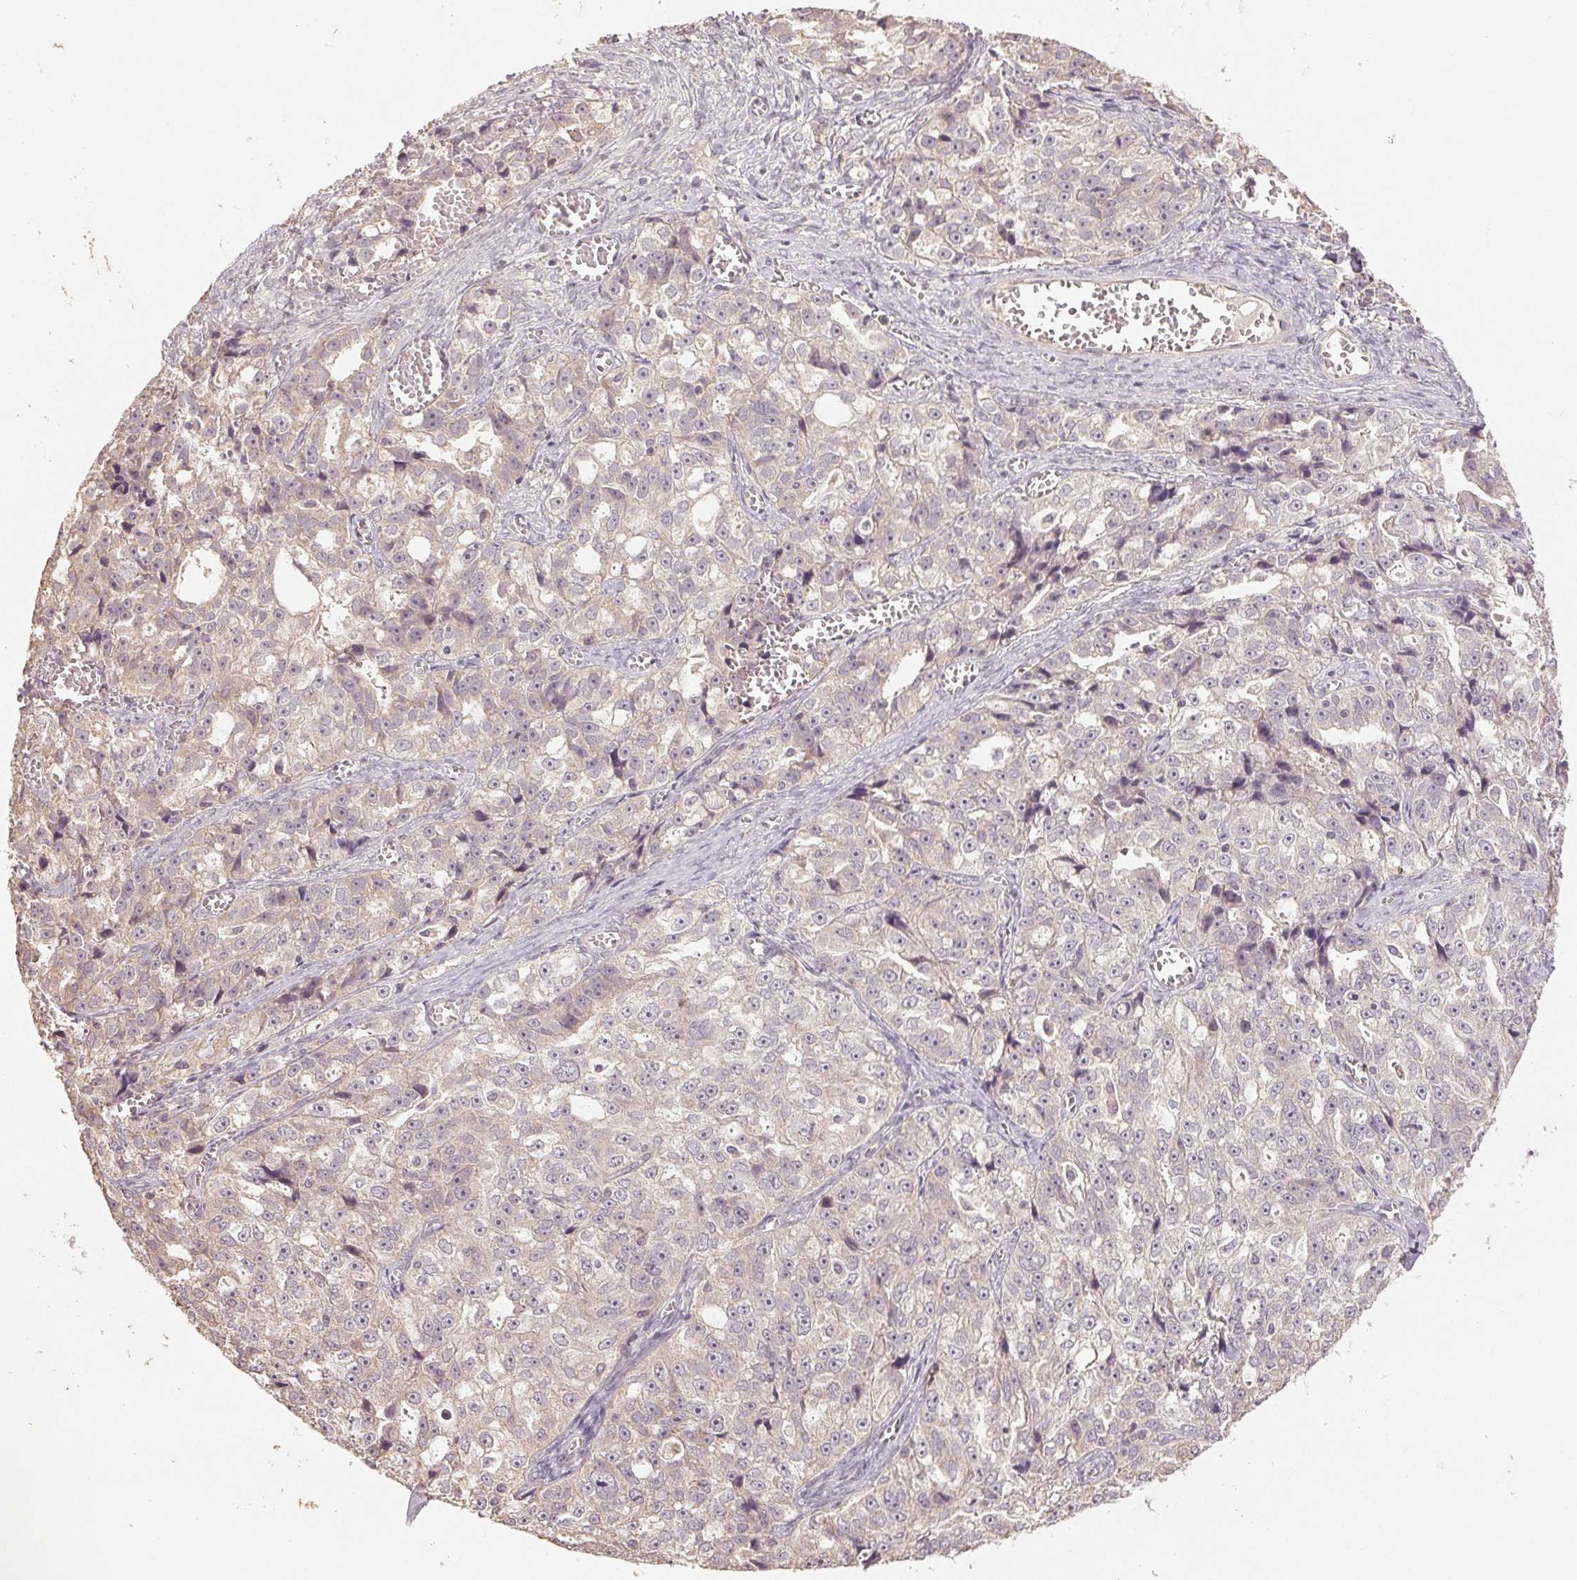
{"staining": {"intensity": "negative", "quantity": "none", "location": "none"}, "tissue": "ovarian cancer", "cell_type": "Tumor cells", "image_type": "cancer", "snomed": [{"axis": "morphology", "description": "Cystadenocarcinoma, serous, NOS"}, {"axis": "topography", "description": "Ovary"}], "caption": "Tumor cells are negative for brown protein staining in ovarian serous cystadenocarcinoma. Brightfield microscopy of immunohistochemistry stained with DAB (brown) and hematoxylin (blue), captured at high magnification.", "gene": "COX14", "patient": {"sex": "female", "age": 51}}